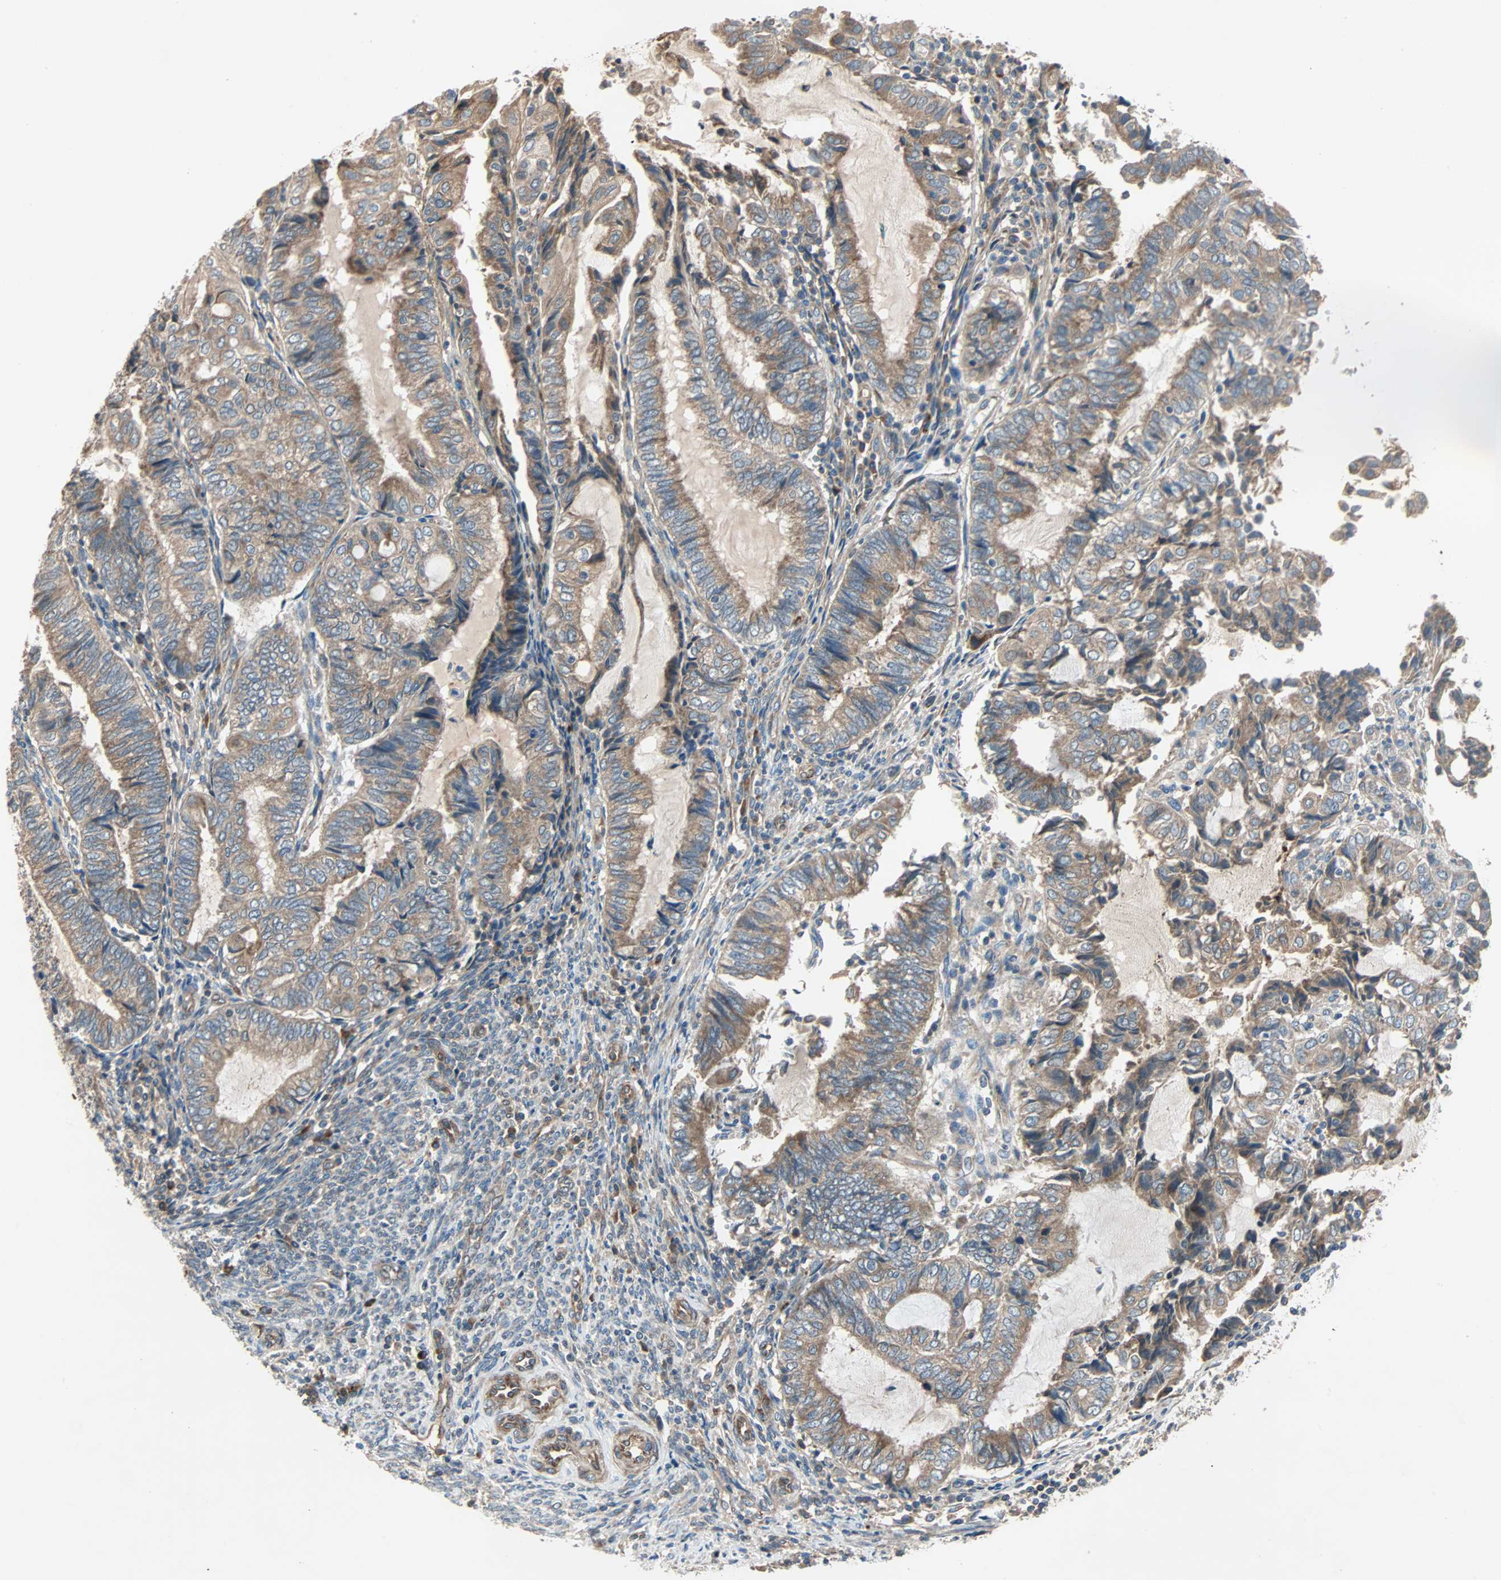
{"staining": {"intensity": "moderate", "quantity": ">75%", "location": "cytoplasmic/membranous"}, "tissue": "endometrial cancer", "cell_type": "Tumor cells", "image_type": "cancer", "snomed": [{"axis": "morphology", "description": "Adenocarcinoma, NOS"}, {"axis": "topography", "description": "Uterus"}, {"axis": "topography", "description": "Endometrium"}], "caption": "Human endometrial adenocarcinoma stained for a protein (brown) exhibits moderate cytoplasmic/membranous positive expression in approximately >75% of tumor cells.", "gene": "XYLT1", "patient": {"sex": "female", "age": 70}}